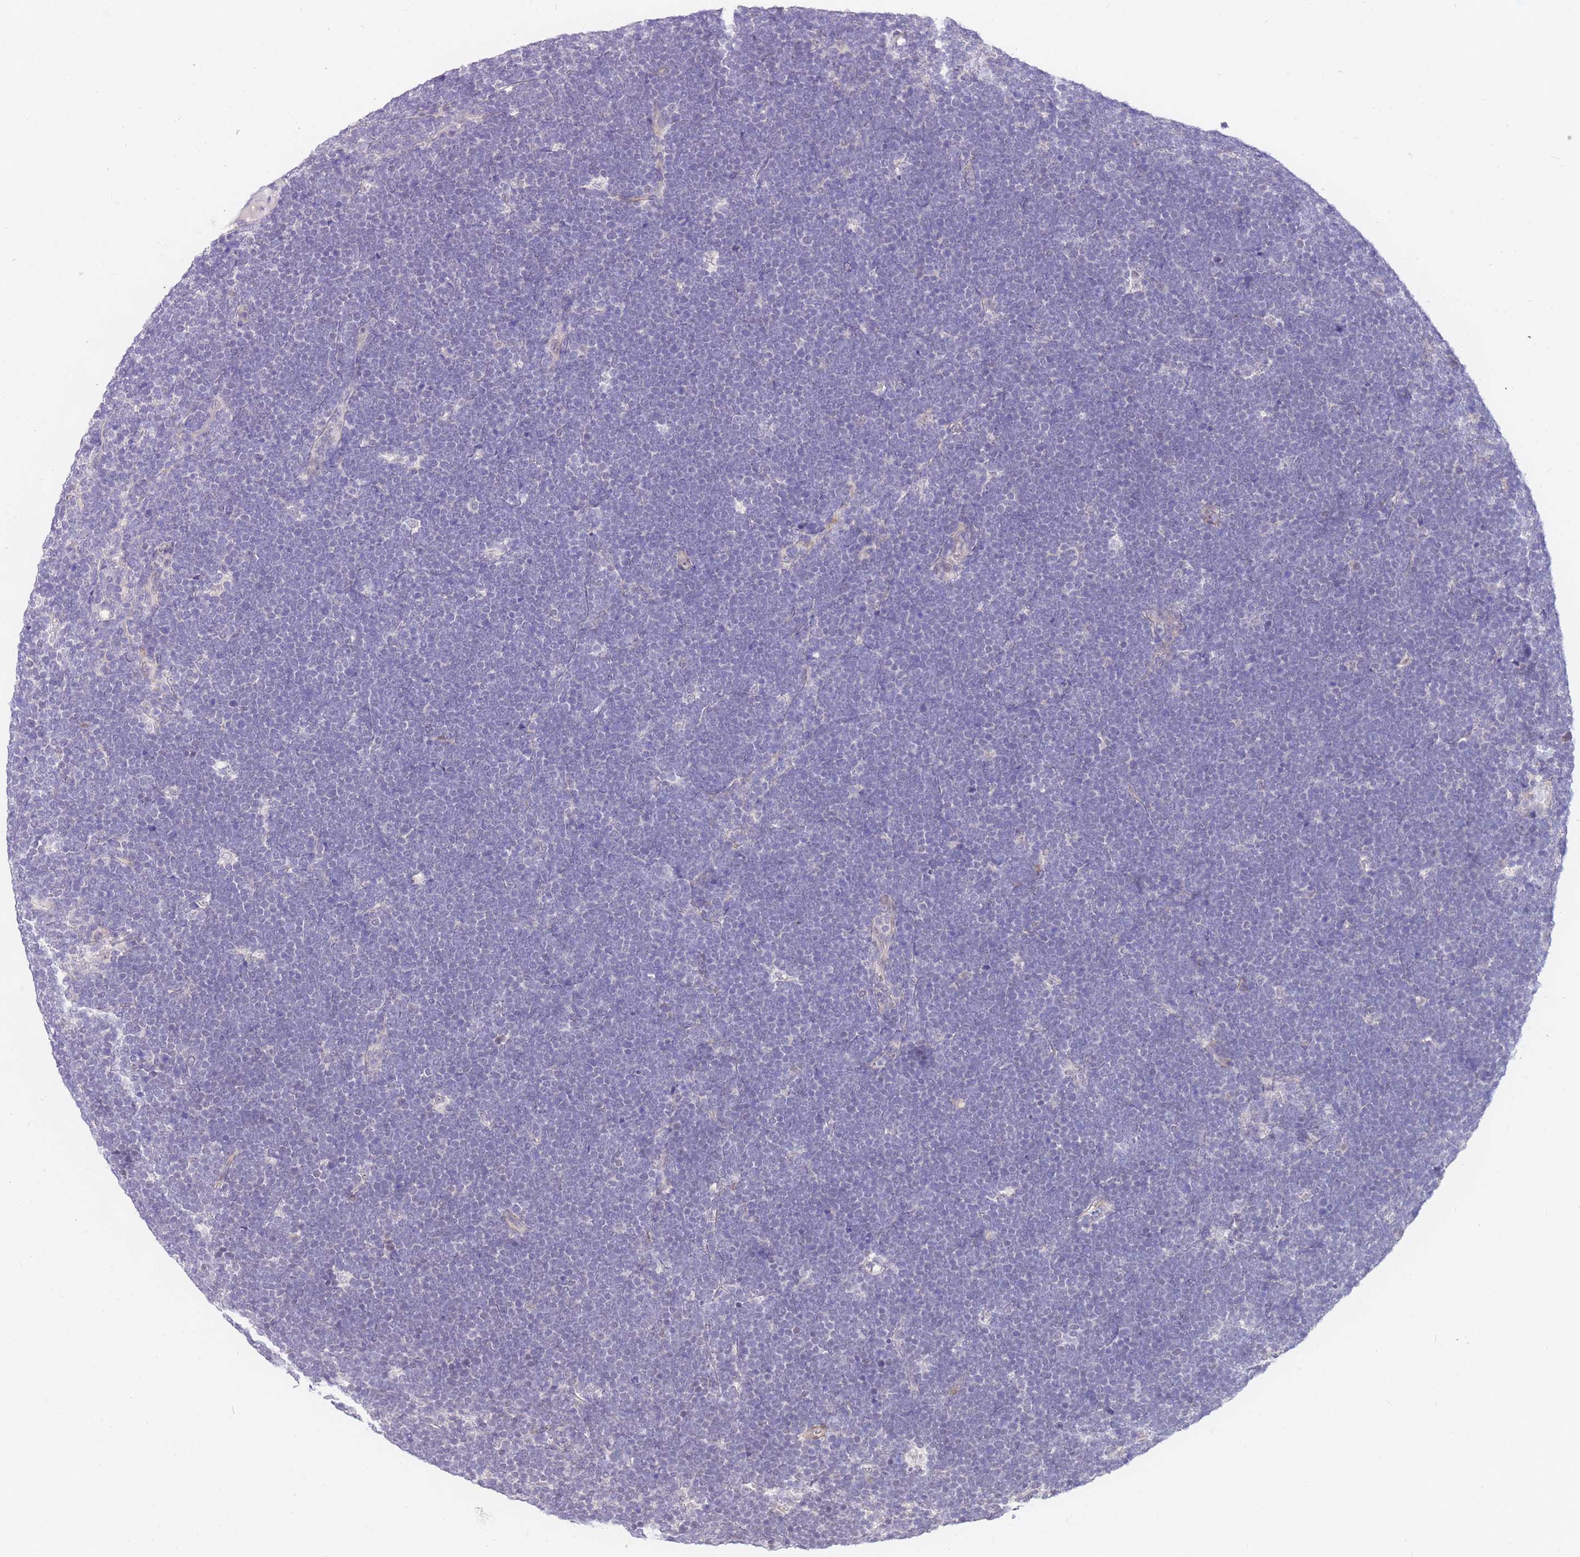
{"staining": {"intensity": "negative", "quantity": "none", "location": "none"}, "tissue": "lymphoma", "cell_type": "Tumor cells", "image_type": "cancer", "snomed": [{"axis": "morphology", "description": "Malignant lymphoma, non-Hodgkin's type, High grade"}, {"axis": "topography", "description": "Lymph node"}], "caption": "Human lymphoma stained for a protein using IHC shows no positivity in tumor cells.", "gene": "S100PBP", "patient": {"sex": "male", "age": 13}}